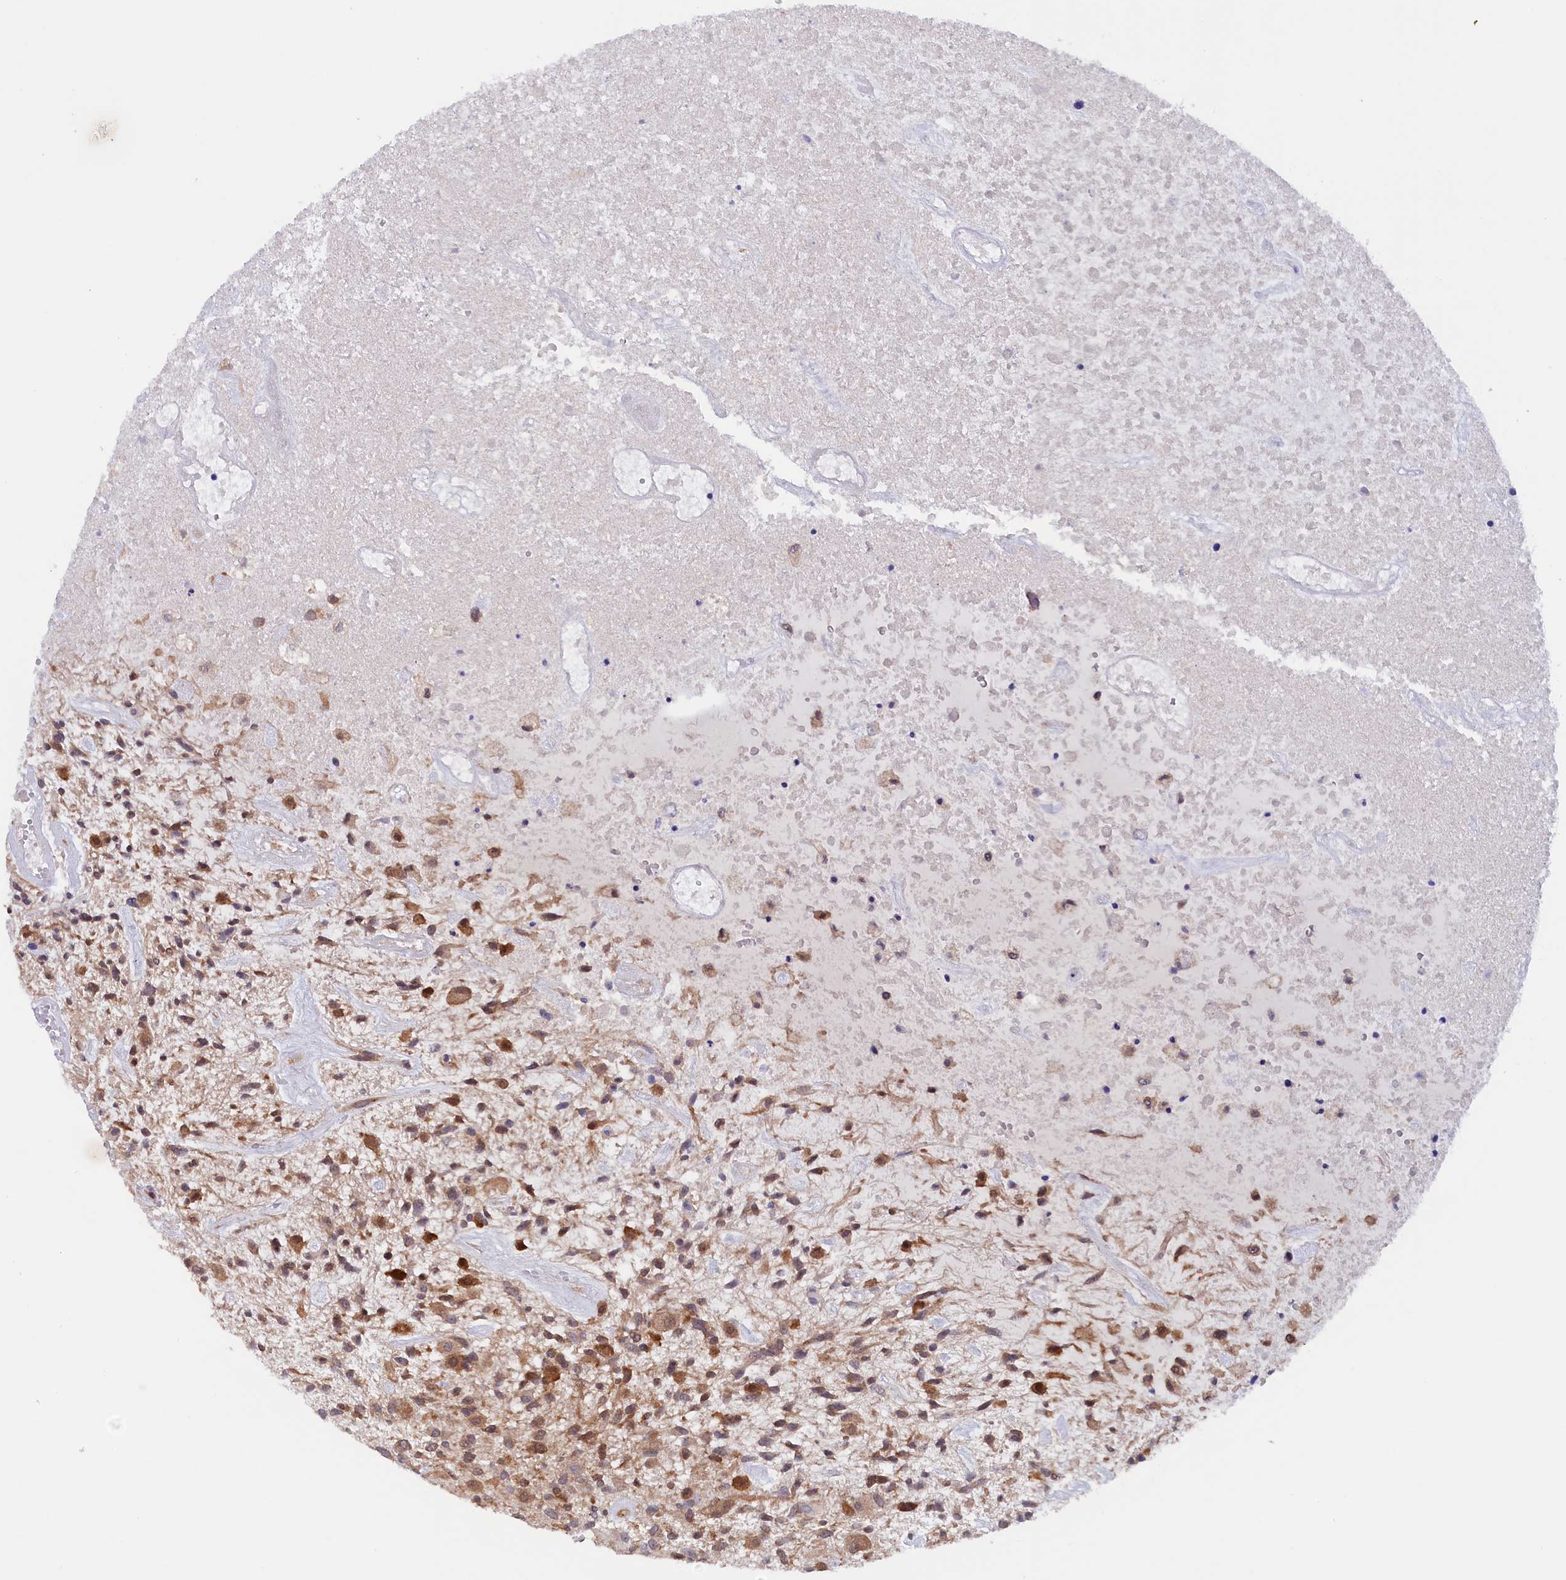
{"staining": {"intensity": "moderate", "quantity": "25%-75%", "location": "cytoplasmic/membranous"}, "tissue": "glioma", "cell_type": "Tumor cells", "image_type": "cancer", "snomed": [{"axis": "morphology", "description": "Glioma, malignant, High grade"}, {"axis": "topography", "description": "Brain"}], "caption": "DAB immunohistochemical staining of human high-grade glioma (malignant) shows moderate cytoplasmic/membranous protein staining in about 25%-75% of tumor cells. (DAB (3,3'-diaminobenzidine) IHC with brightfield microscopy, high magnification).", "gene": "JPT2", "patient": {"sex": "male", "age": 47}}